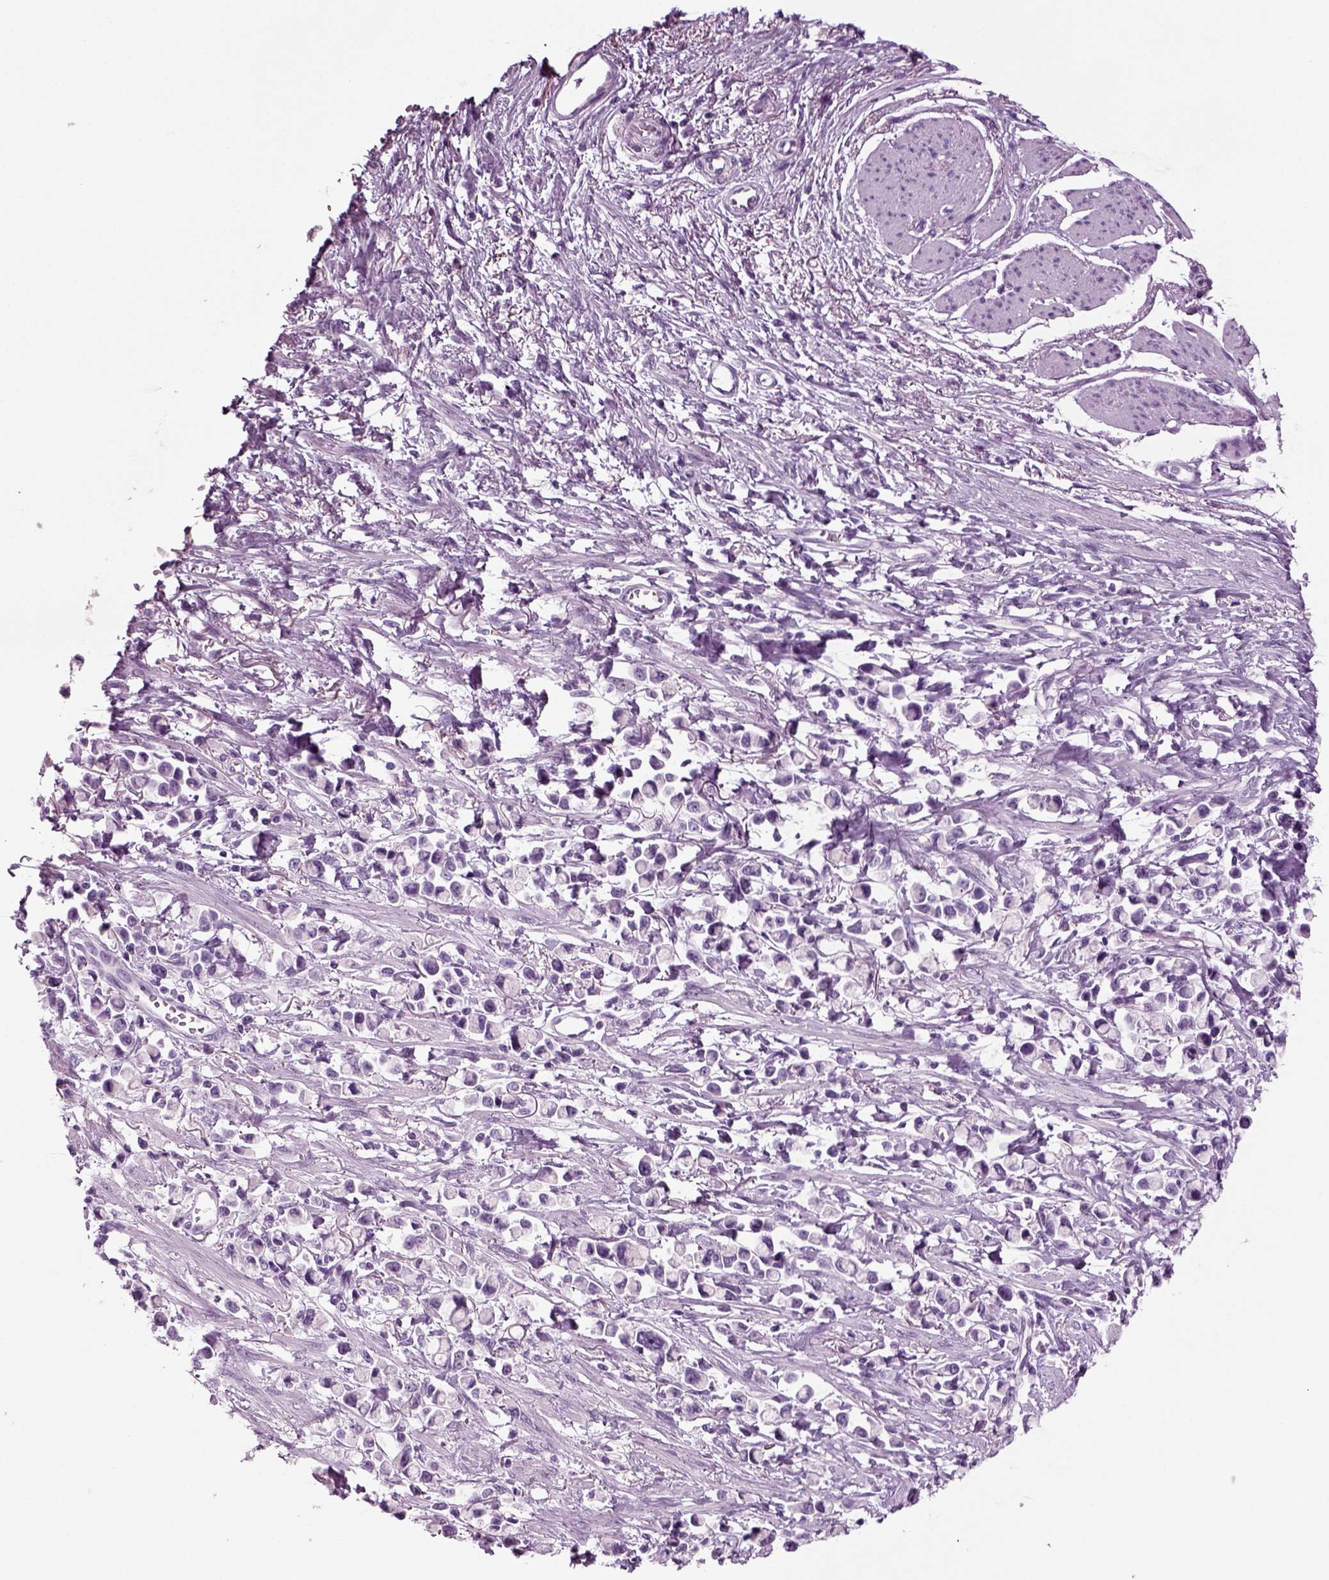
{"staining": {"intensity": "negative", "quantity": "none", "location": "none"}, "tissue": "stomach cancer", "cell_type": "Tumor cells", "image_type": "cancer", "snomed": [{"axis": "morphology", "description": "Adenocarcinoma, NOS"}, {"axis": "topography", "description": "Stomach"}], "caption": "Human stomach adenocarcinoma stained for a protein using immunohistochemistry displays no positivity in tumor cells.", "gene": "CRABP1", "patient": {"sex": "female", "age": 81}}